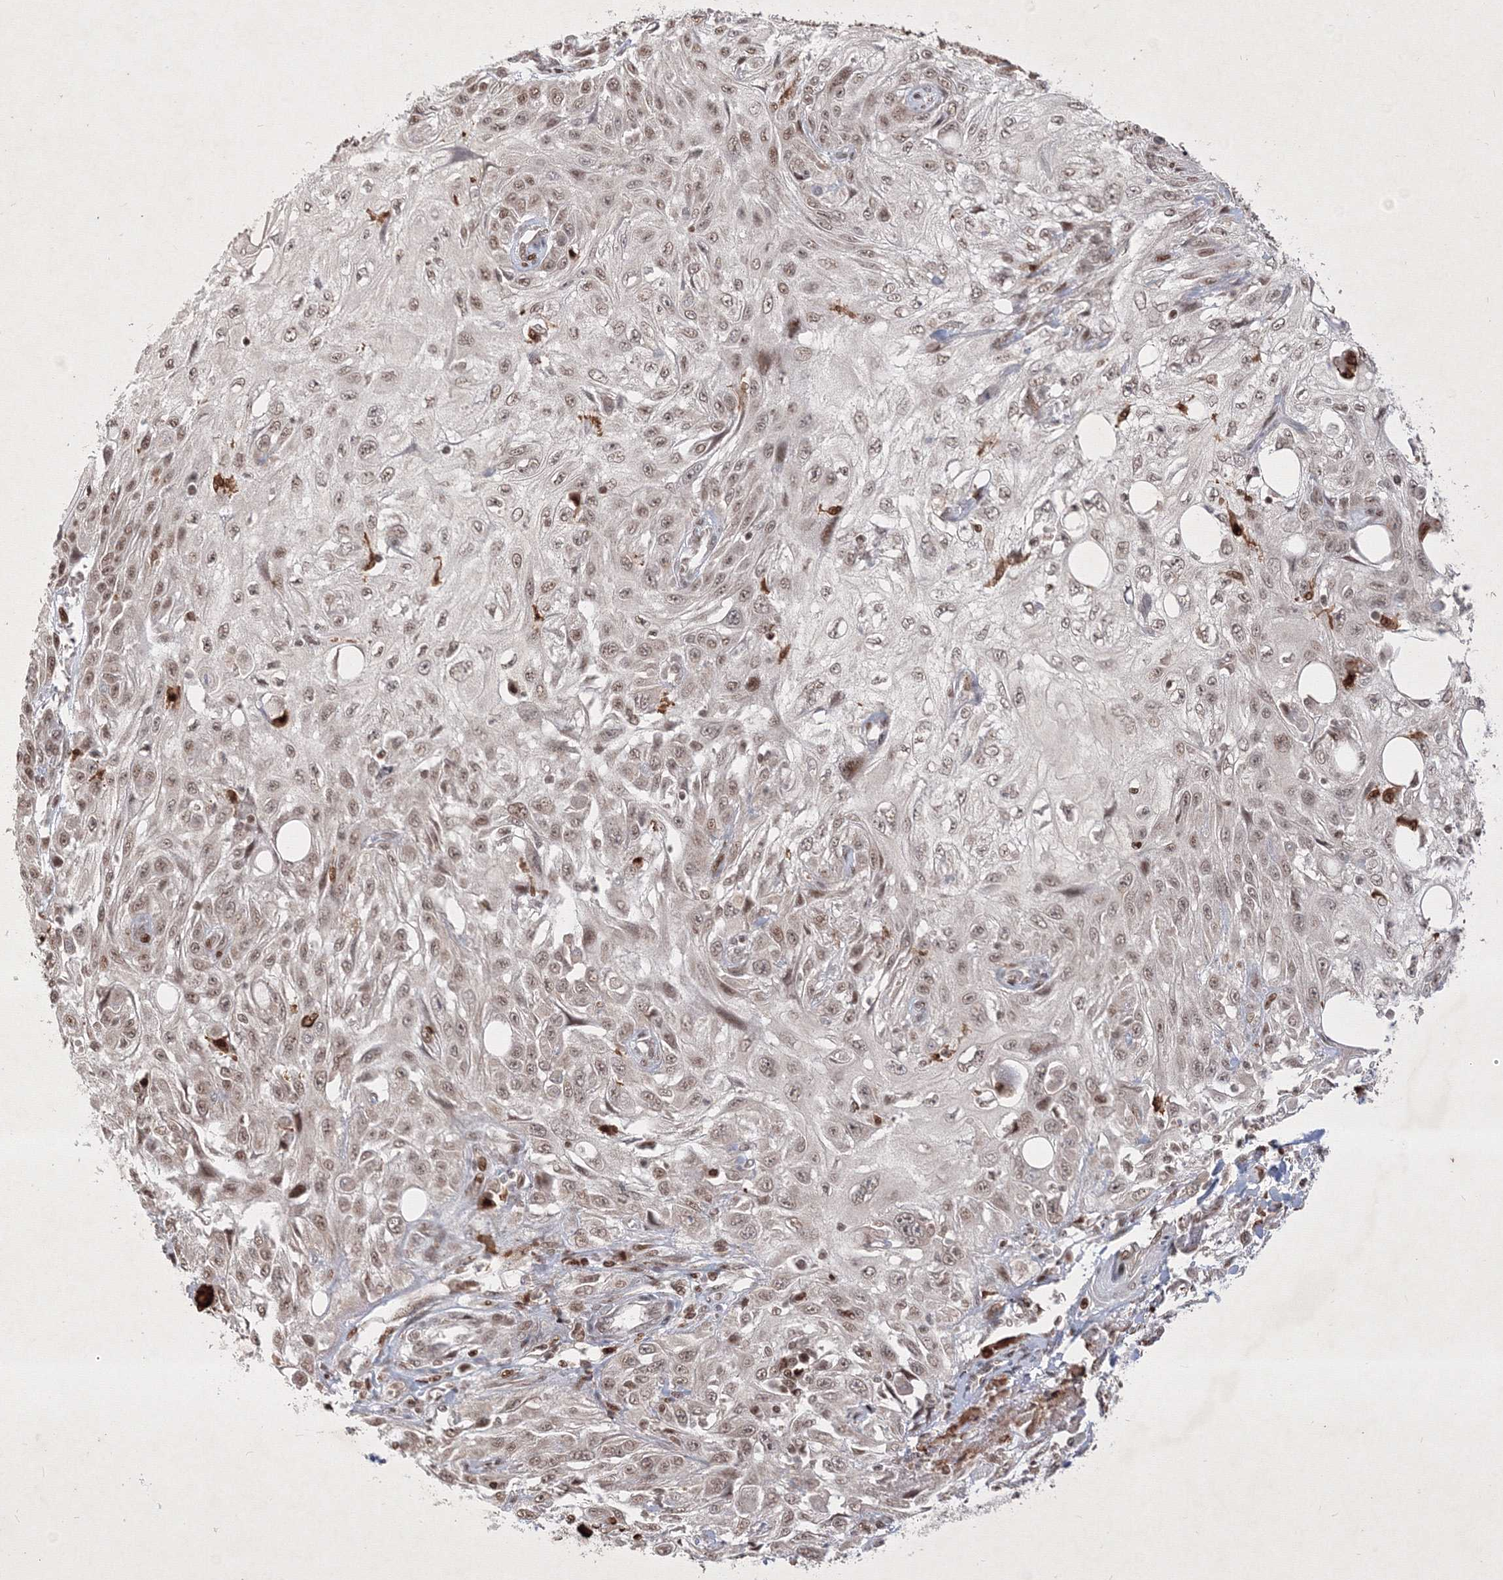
{"staining": {"intensity": "weak", "quantity": ">75%", "location": "nuclear"}, "tissue": "skin cancer", "cell_type": "Tumor cells", "image_type": "cancer", "snomed": [{"axis": "morphology", "description": "Squamous cell carcinoma, NOS"}, {"axis": "topography", "description": "Skin"}], "caption": "A photomicrograph of skin cancer (squamous cell carcinoma) stained for a protein reveals weak nuclear brown staining in tumor cells.", "gene": "TAB1", "patient": {"sex": "male", "age": 75}}